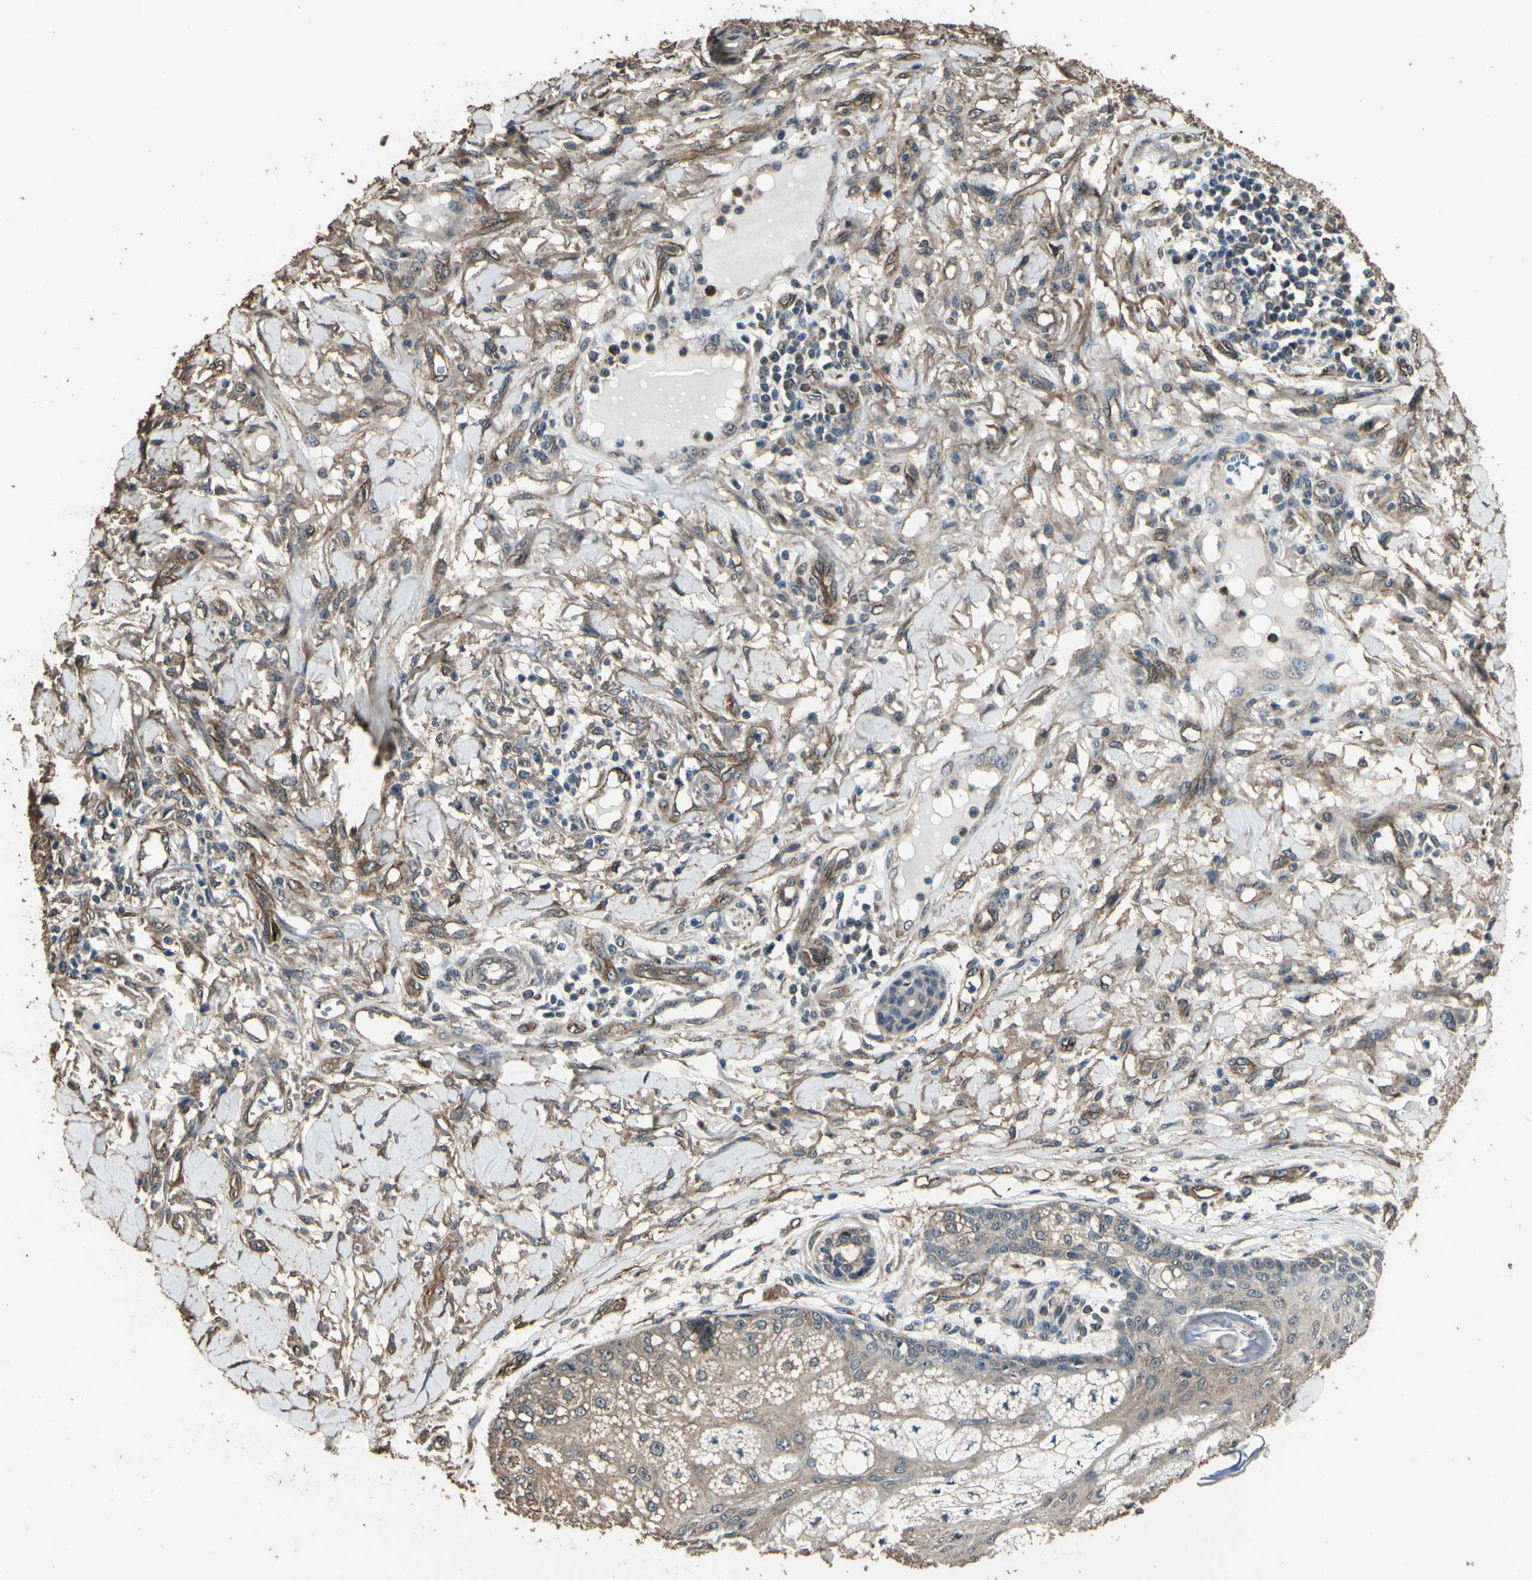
{"staining": {"intensity": "weak", "quantity": ">75%", "location": "cytoplasmic/membranous"}, "tissue": "skin cancer", "cell_type": "Tumor cells", "image_type": "cancer", "snomed": [{"axis": "morphology", "description": "Squamous cell carcinoma, NOS"}, {"axis": "topography", "description": "Skin"}], "caption": "Immunohistochemistry photomicrograph of neoplastic tissue: squamous cell carcinoma (skin) stained using IHC exhibits low levels of weak protein expression localized specifically in the cytoplasmic/membranous of tumor cells, appearing as a cytoplasmic/membranous brown color.", "gene": "TSPO", "patient": {"sex": "female", "age": 78}}